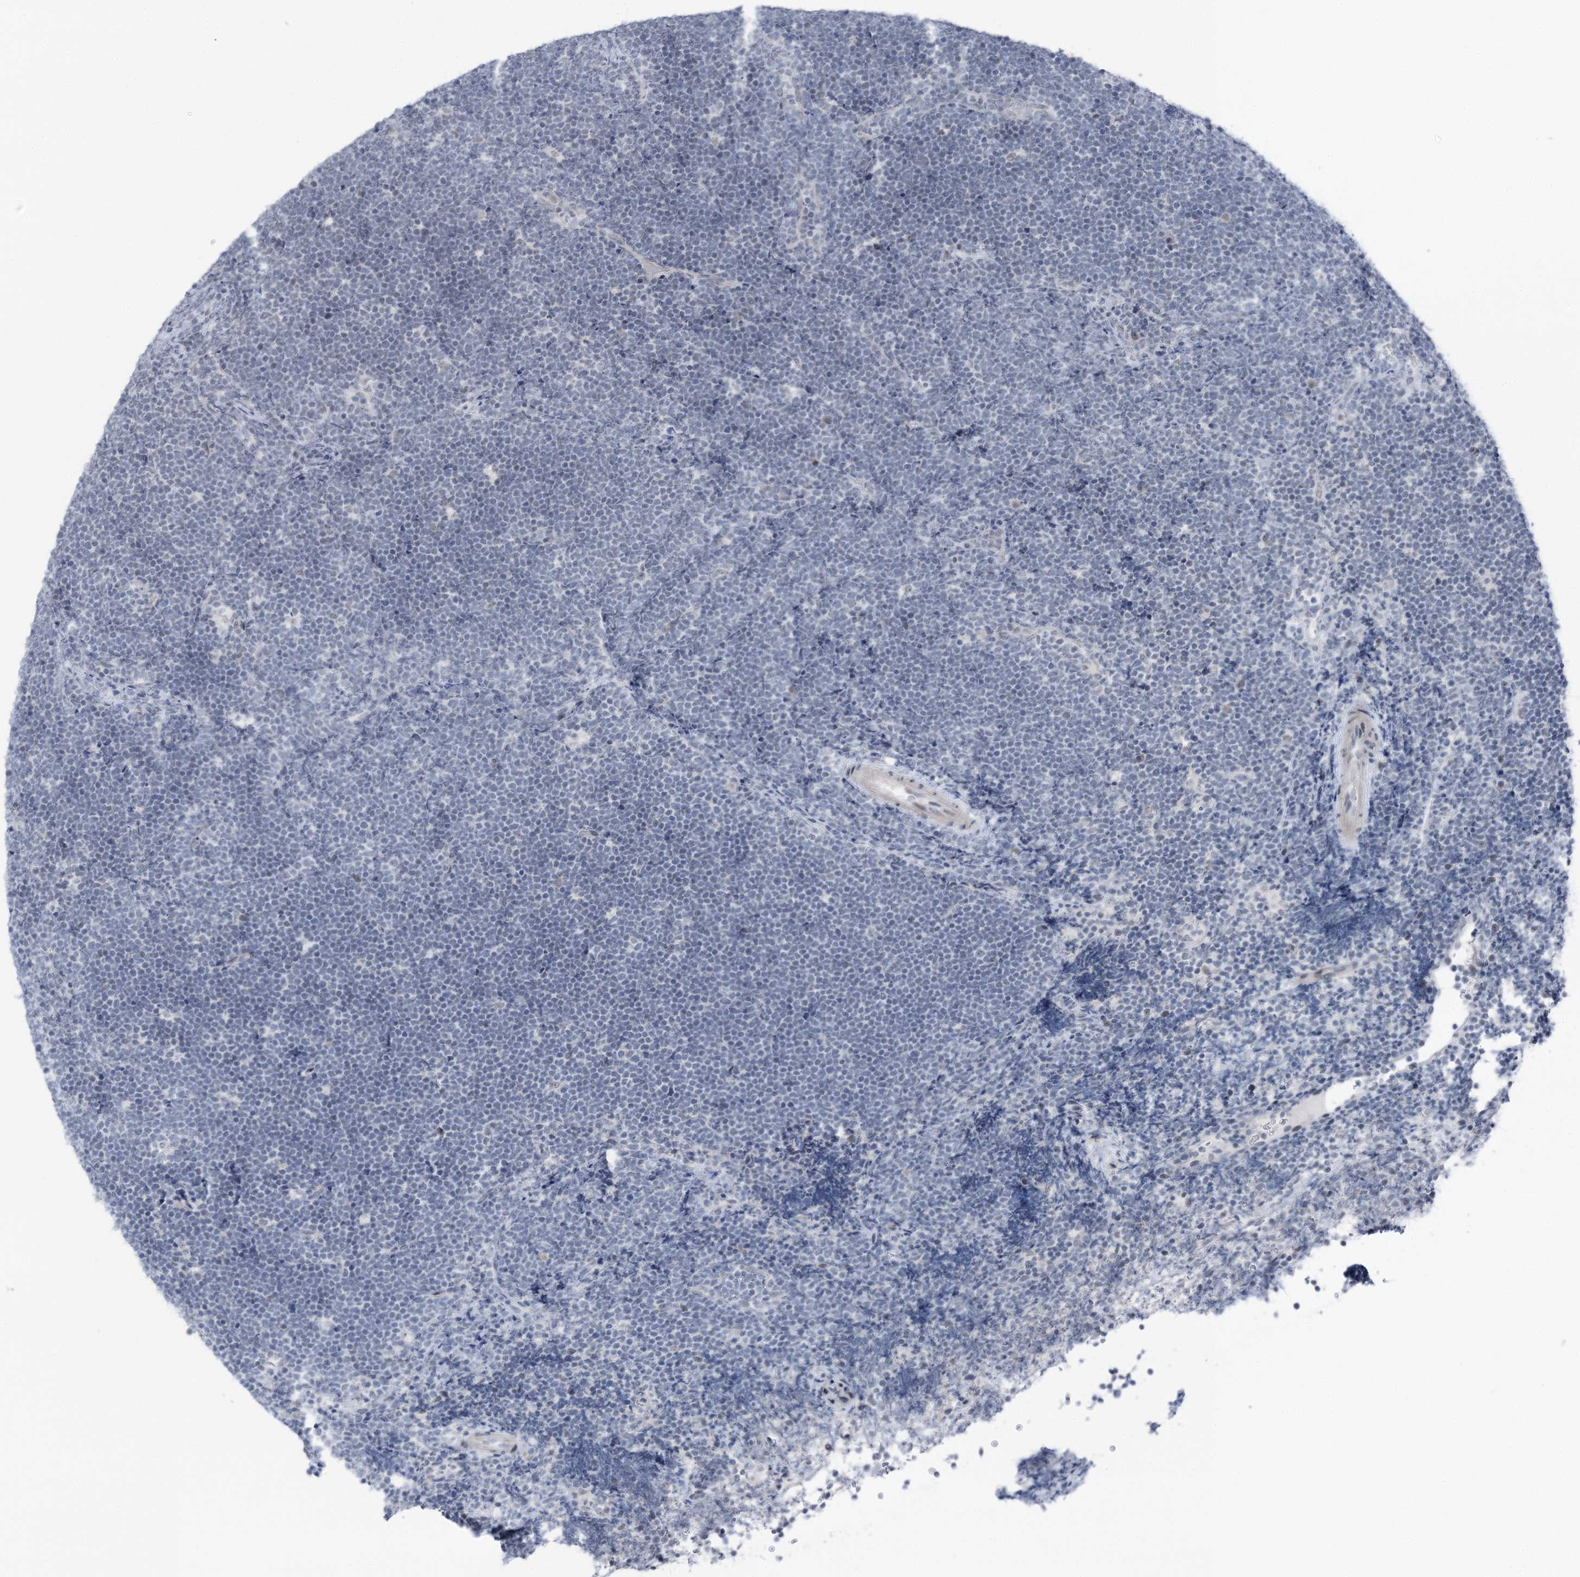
{"staining": {"intensity": "negative", "quantity": "none", "location": "none"}, "tissue": "lymphoma", "cell_type": "Tumor cells", "image_type": "cancer", "snomed": [{"axis": "morphology", "description": "Malignant lymphoma, non-Hodgkin's type, High grade"}, {"axis": "topography", "description": "Lymph node"}], "caption": "Tumor cells are negative for brown protein staining in lymphoma. (DAB immunohistochemistry, high magnification).", "gene": "STEEP1", "patient": {"sex": "male", "age": 13}}